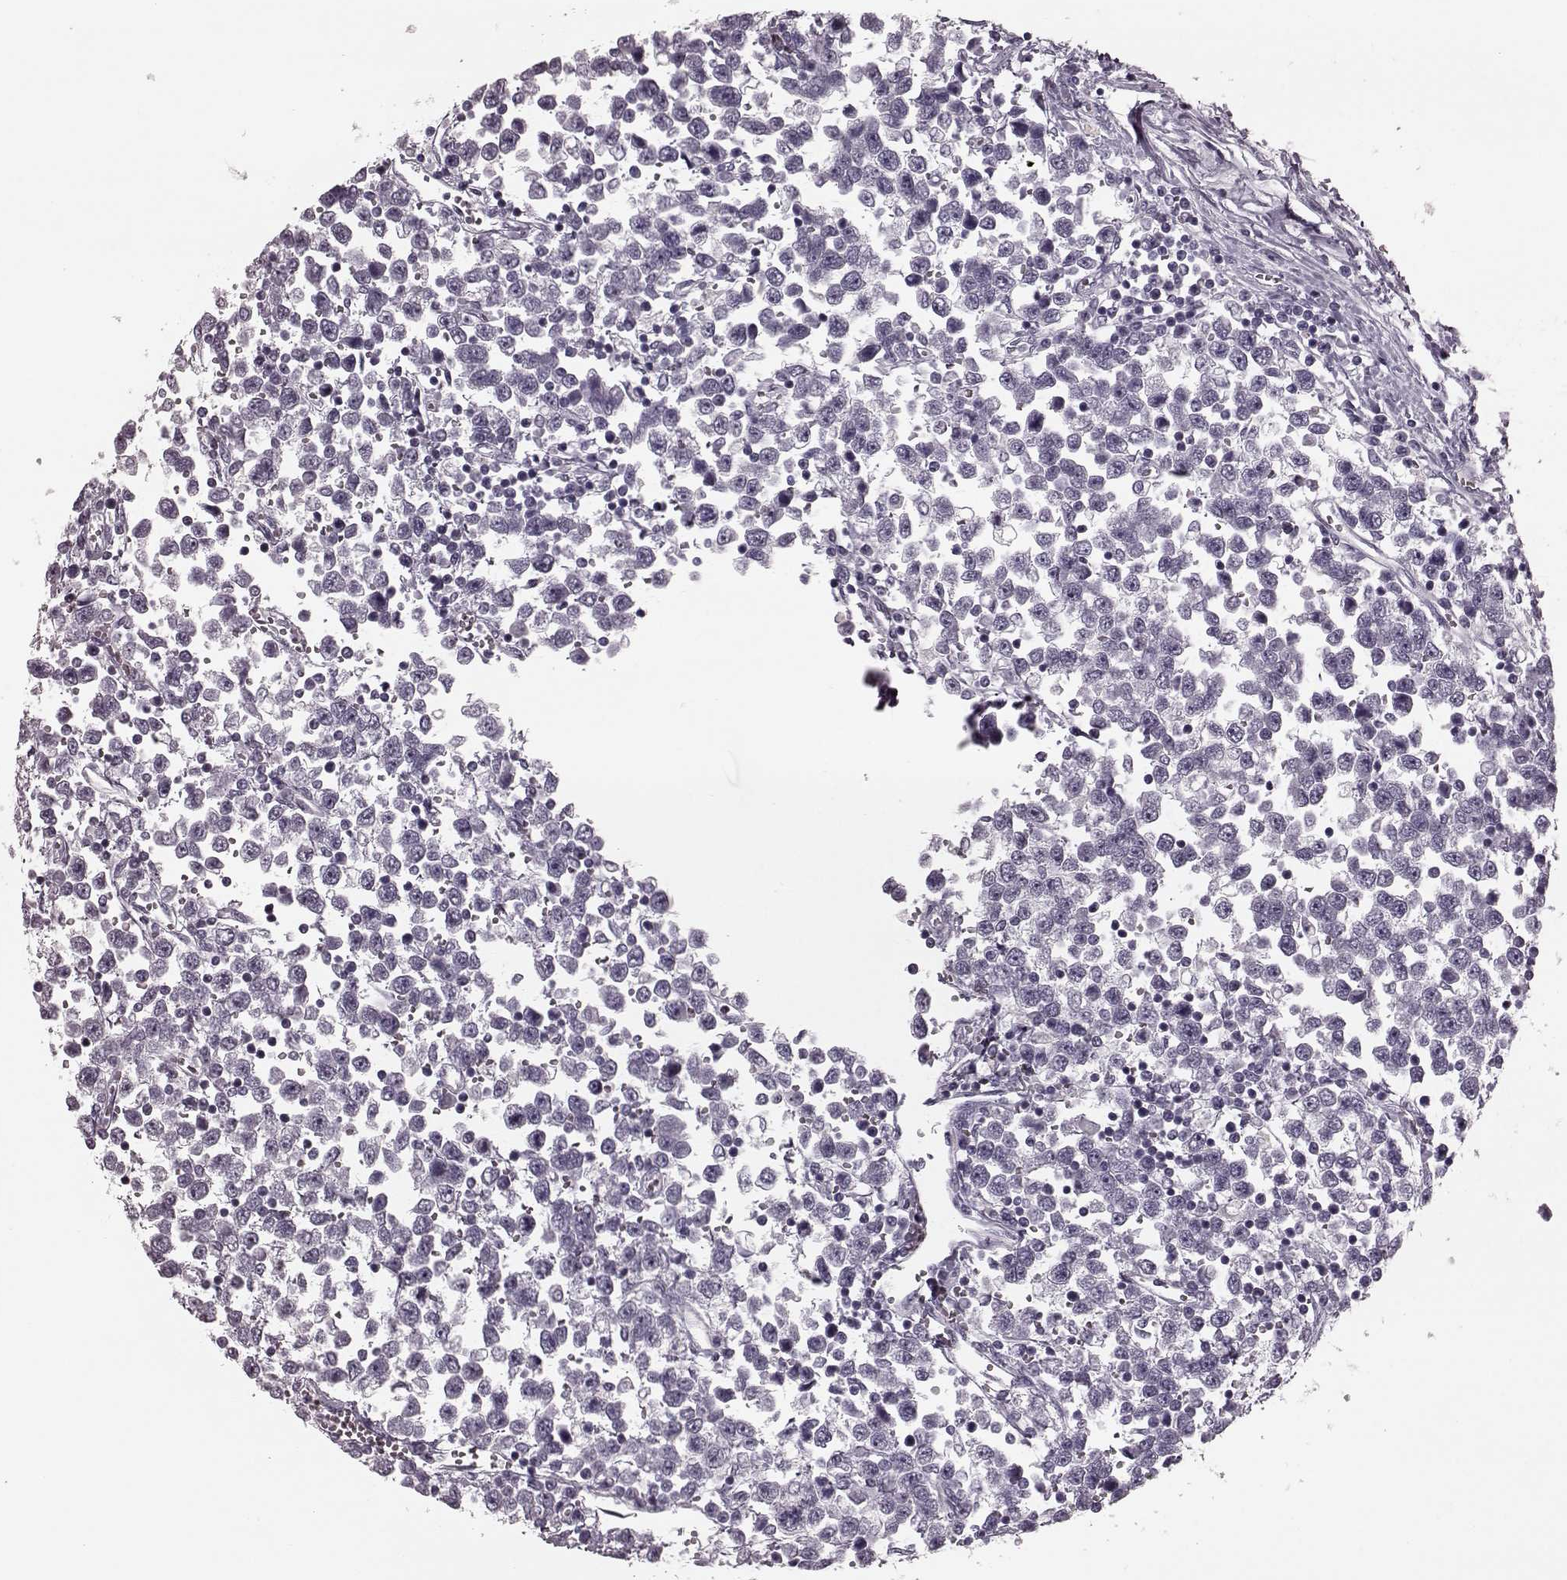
{"staining": {"intensity": "negative", "quantity": "none", "location": "none"}, "tissue": "testis cancer", "cell_type": "Tumor cells", "image_type": "cancer", "snomed": [{"axis": "morphology", "description": "Seminoma, NOS"}, {"axis": "topography", "description": "Testis"}], "caption": "This is an IHC photomicrograph of testis cancer (seminoma). There is no expression in tumor cells.", "gene": "CST7", "patient": {"sex": "male", "age": 34}}